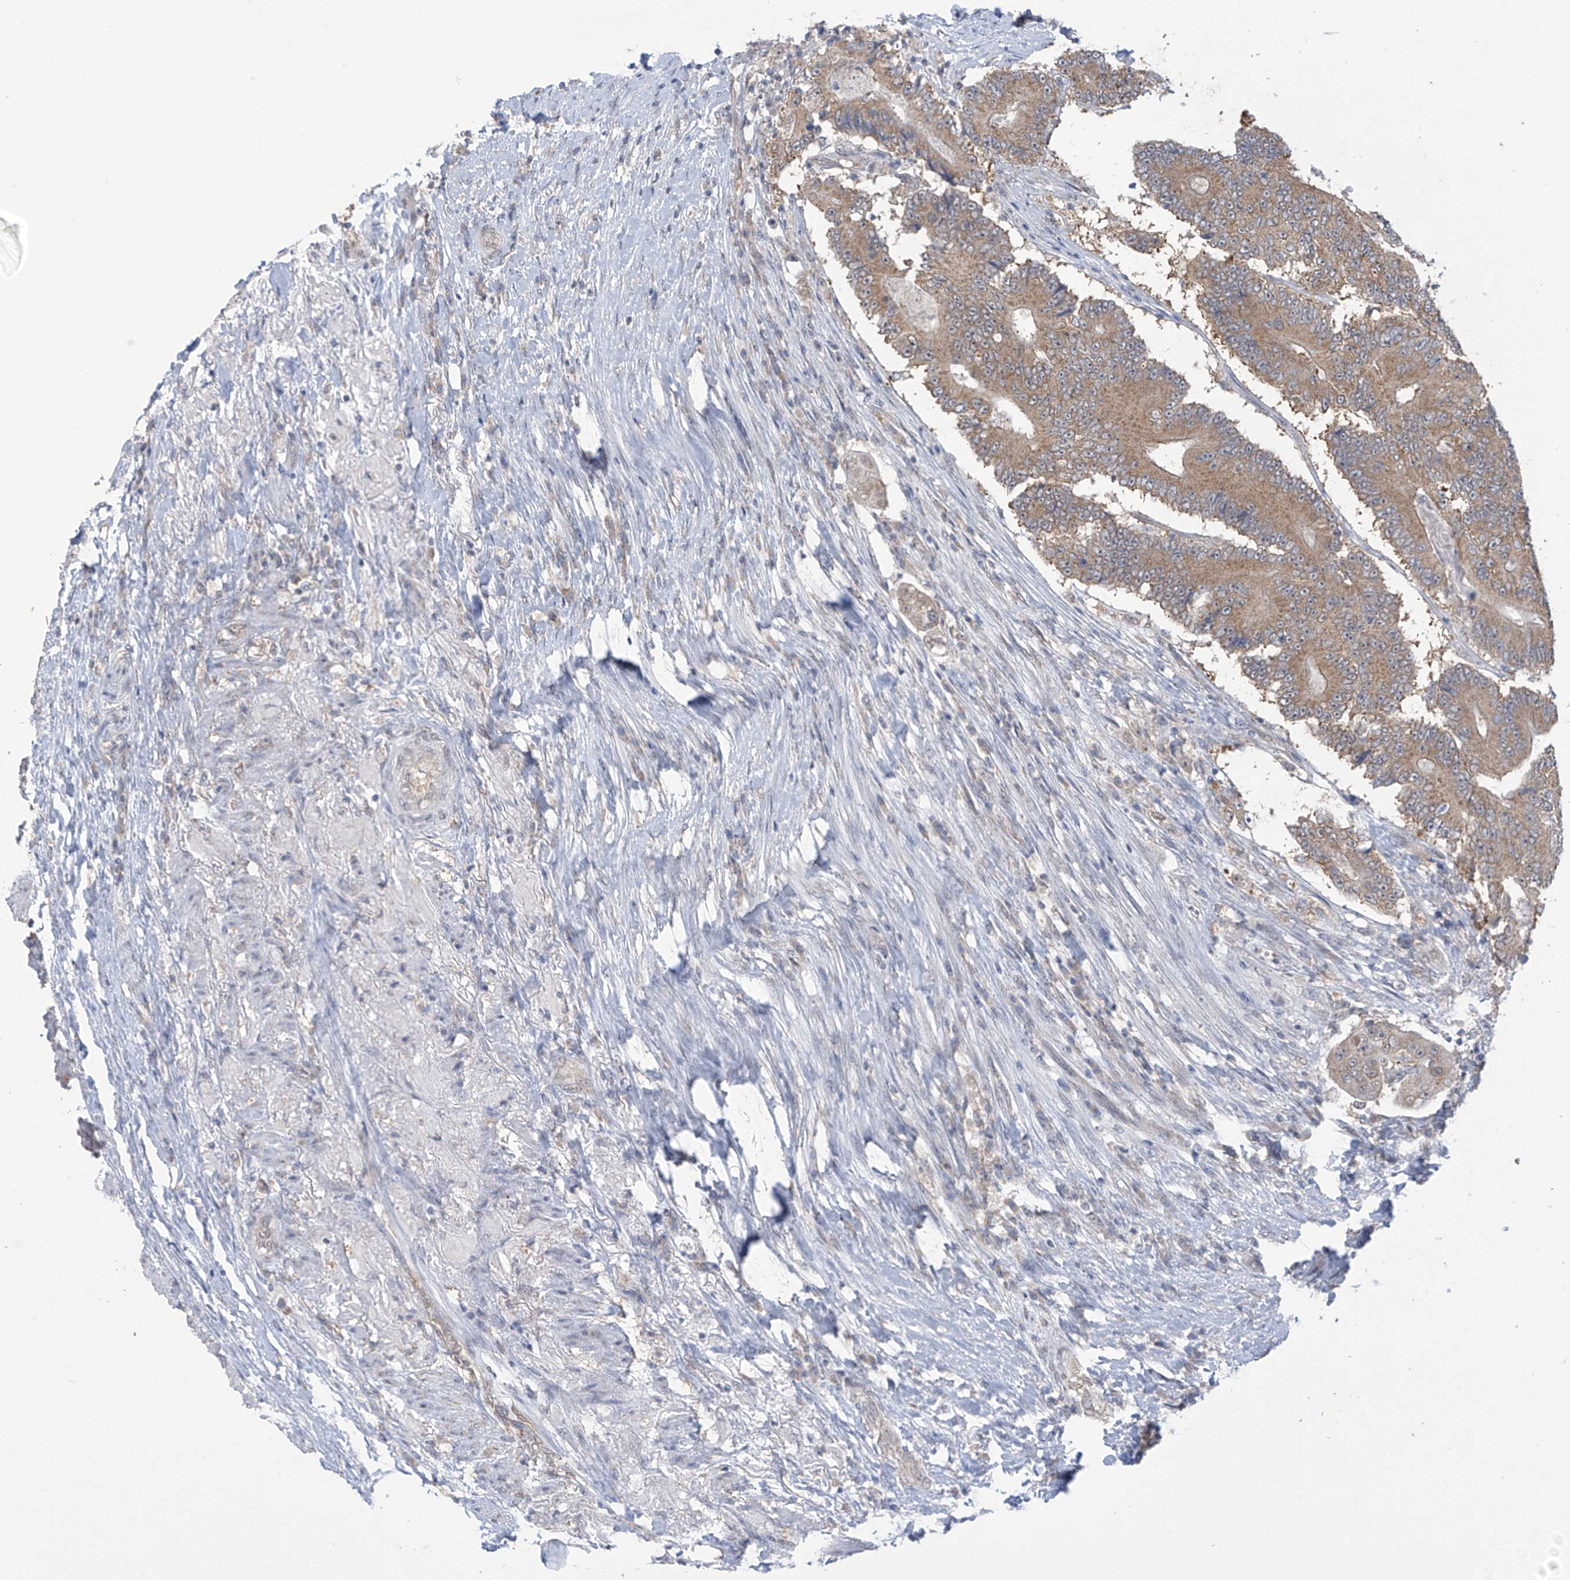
{"staining": {"intensity": "moderate", "quantity": ">75%", "location": "cytoplasmic/membranous"}, "tissue": "colorectal cancer", "cell_type": "Tumor cells", "image_type": "cancer", "snomed": [{"axis": "morphology", "description": "Adenocarcinoma, NOS"}, {"axis": "topography", "description": "Colon"}], "caption": "Immunohistochemical staining of colorectal cancer reveals medium levels of moderate cytoplasmic/membranous protein staining in approximately >75% of tumor cells. (brown staining indicates protein expression, while blue staining denotes nuclei).", "gene": "KIAA1522", "patient": {"sex": "male", "age": 83}}